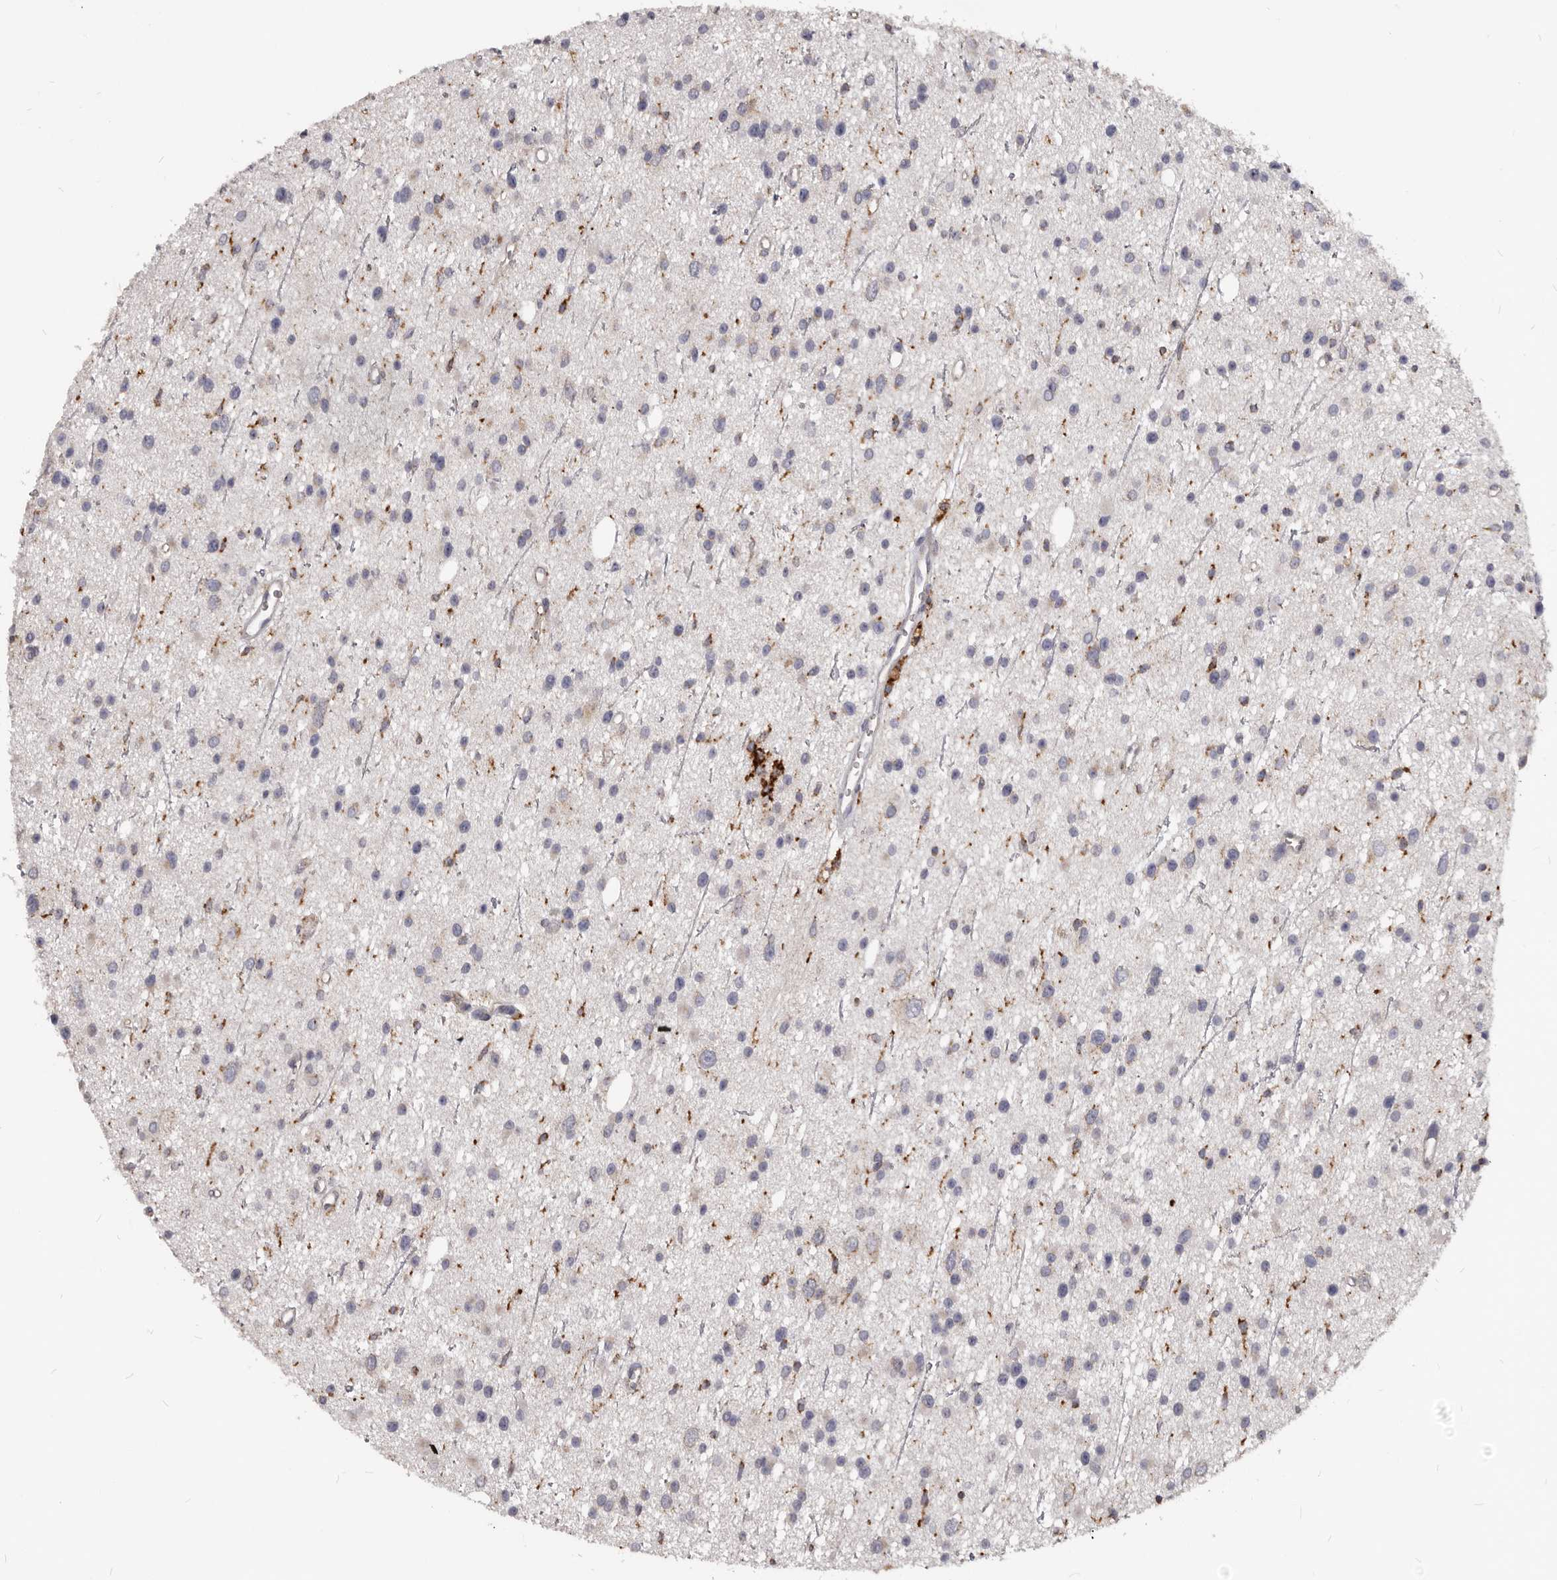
{"staining": {"intensity": "negative", "quantity": "none", "location": "none"}, "tissue": "glioma", "cell_type": "Tumor cells", "image_type": "cancer", "snomed": [{"axis": "morphology", "description": "Glioma, malignant, Low grade"}, {"axis": "topography", "description": "Cerebral cortex"}], "caption": "The micrograph demonstrates no staining of tumor cells in glioma. (DAB IHC, high magnification).", "gene": "PI4K2A", "patient": {"sex": "female", "age": 39}}